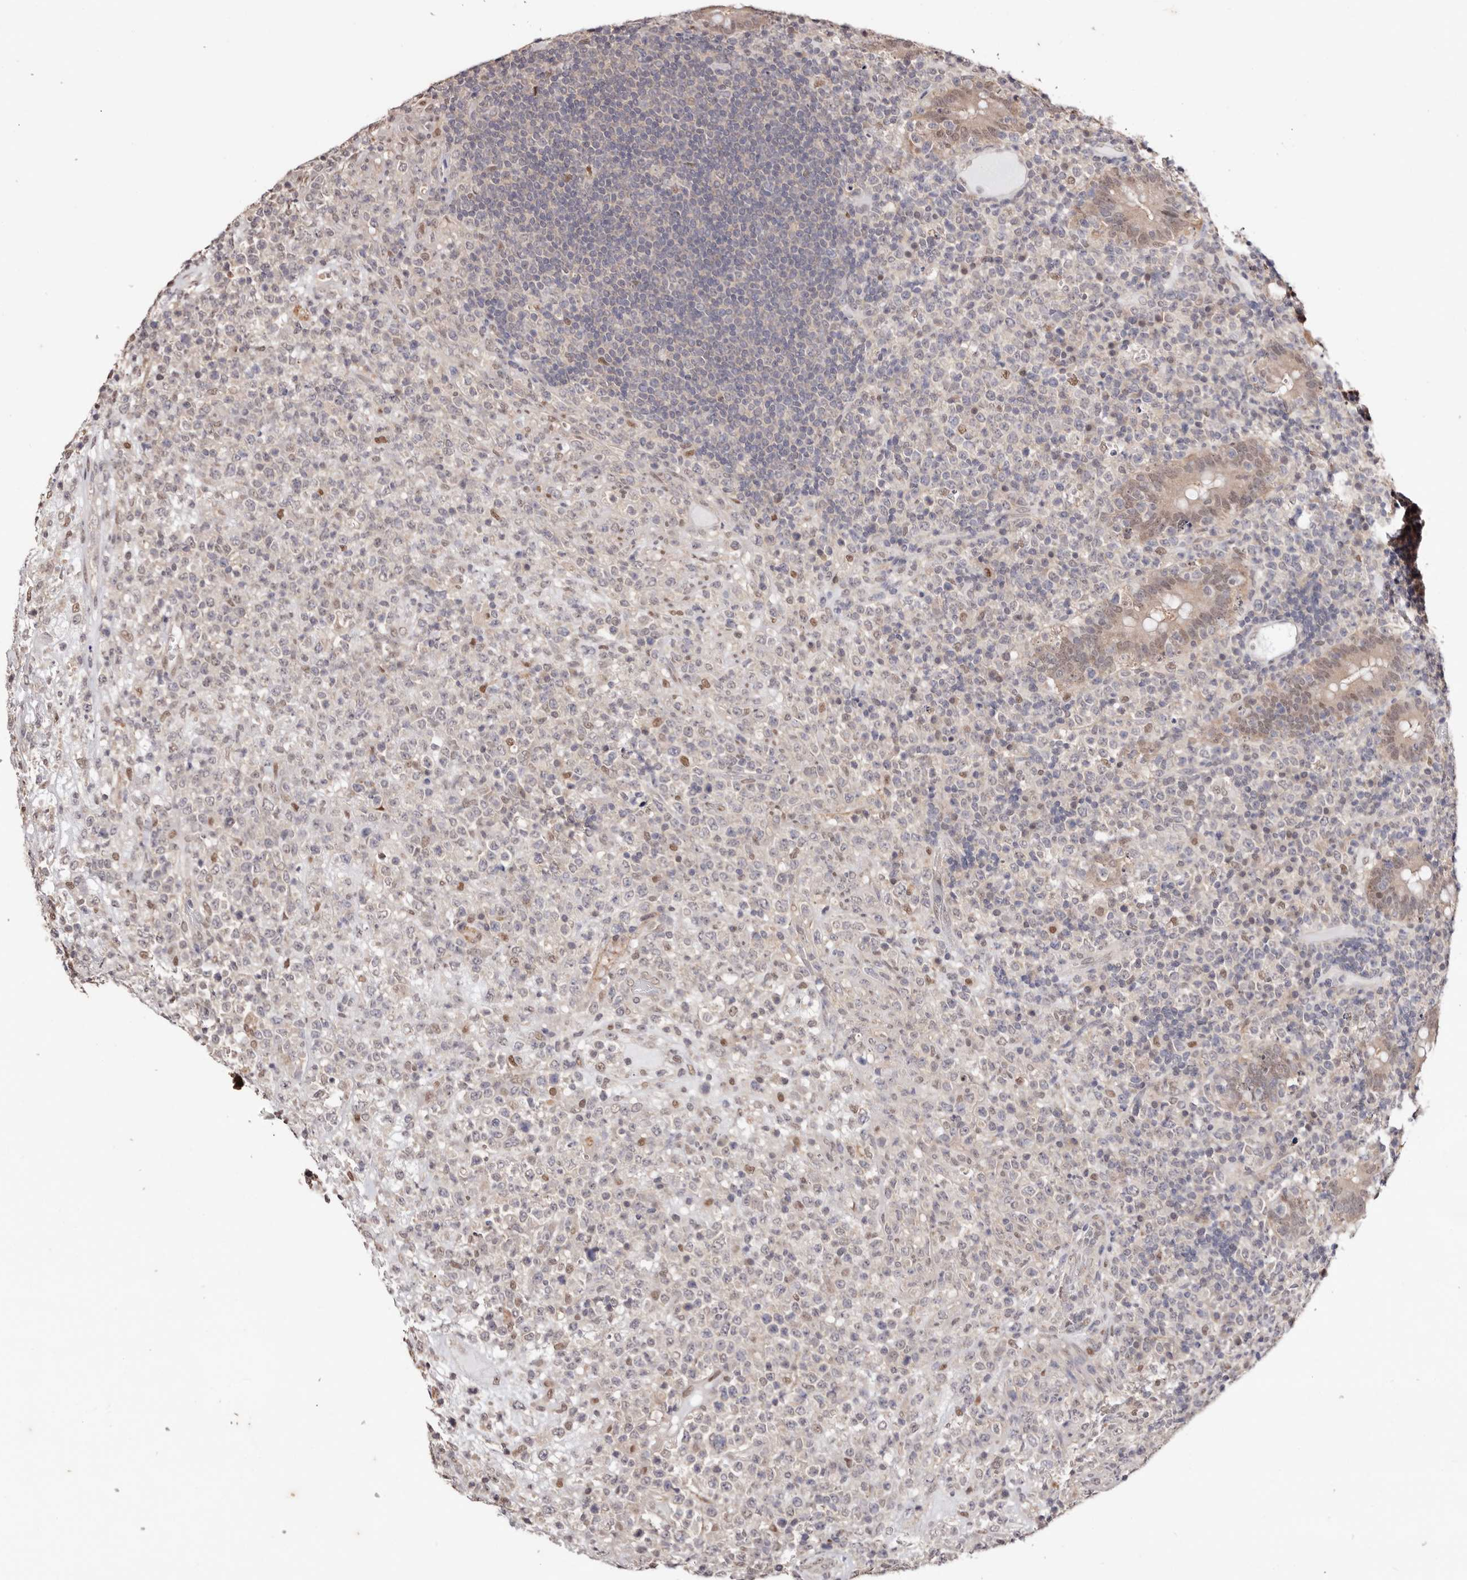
{"staining": {"intensity": "weak", "quantity": "<25%", "location": "nuclear"}, "tissue": "lymphoma", "cell_type": "Tumor cells", "image_type": "cancer", "snomed": [{"axis": "morphology", "description": "Malignant lymphoma, non-Hodgkin's type, High grade"}, {"axis": "topography", "description": "Colon"}], "caption": "Immunohistochemical staining of high-grade malignant lymphoma, non-Hodgkin's type demonstrates no significant staining in tumor cells.", "gene": "TYW3", "patient": {"sex": "female", "age": 53}}